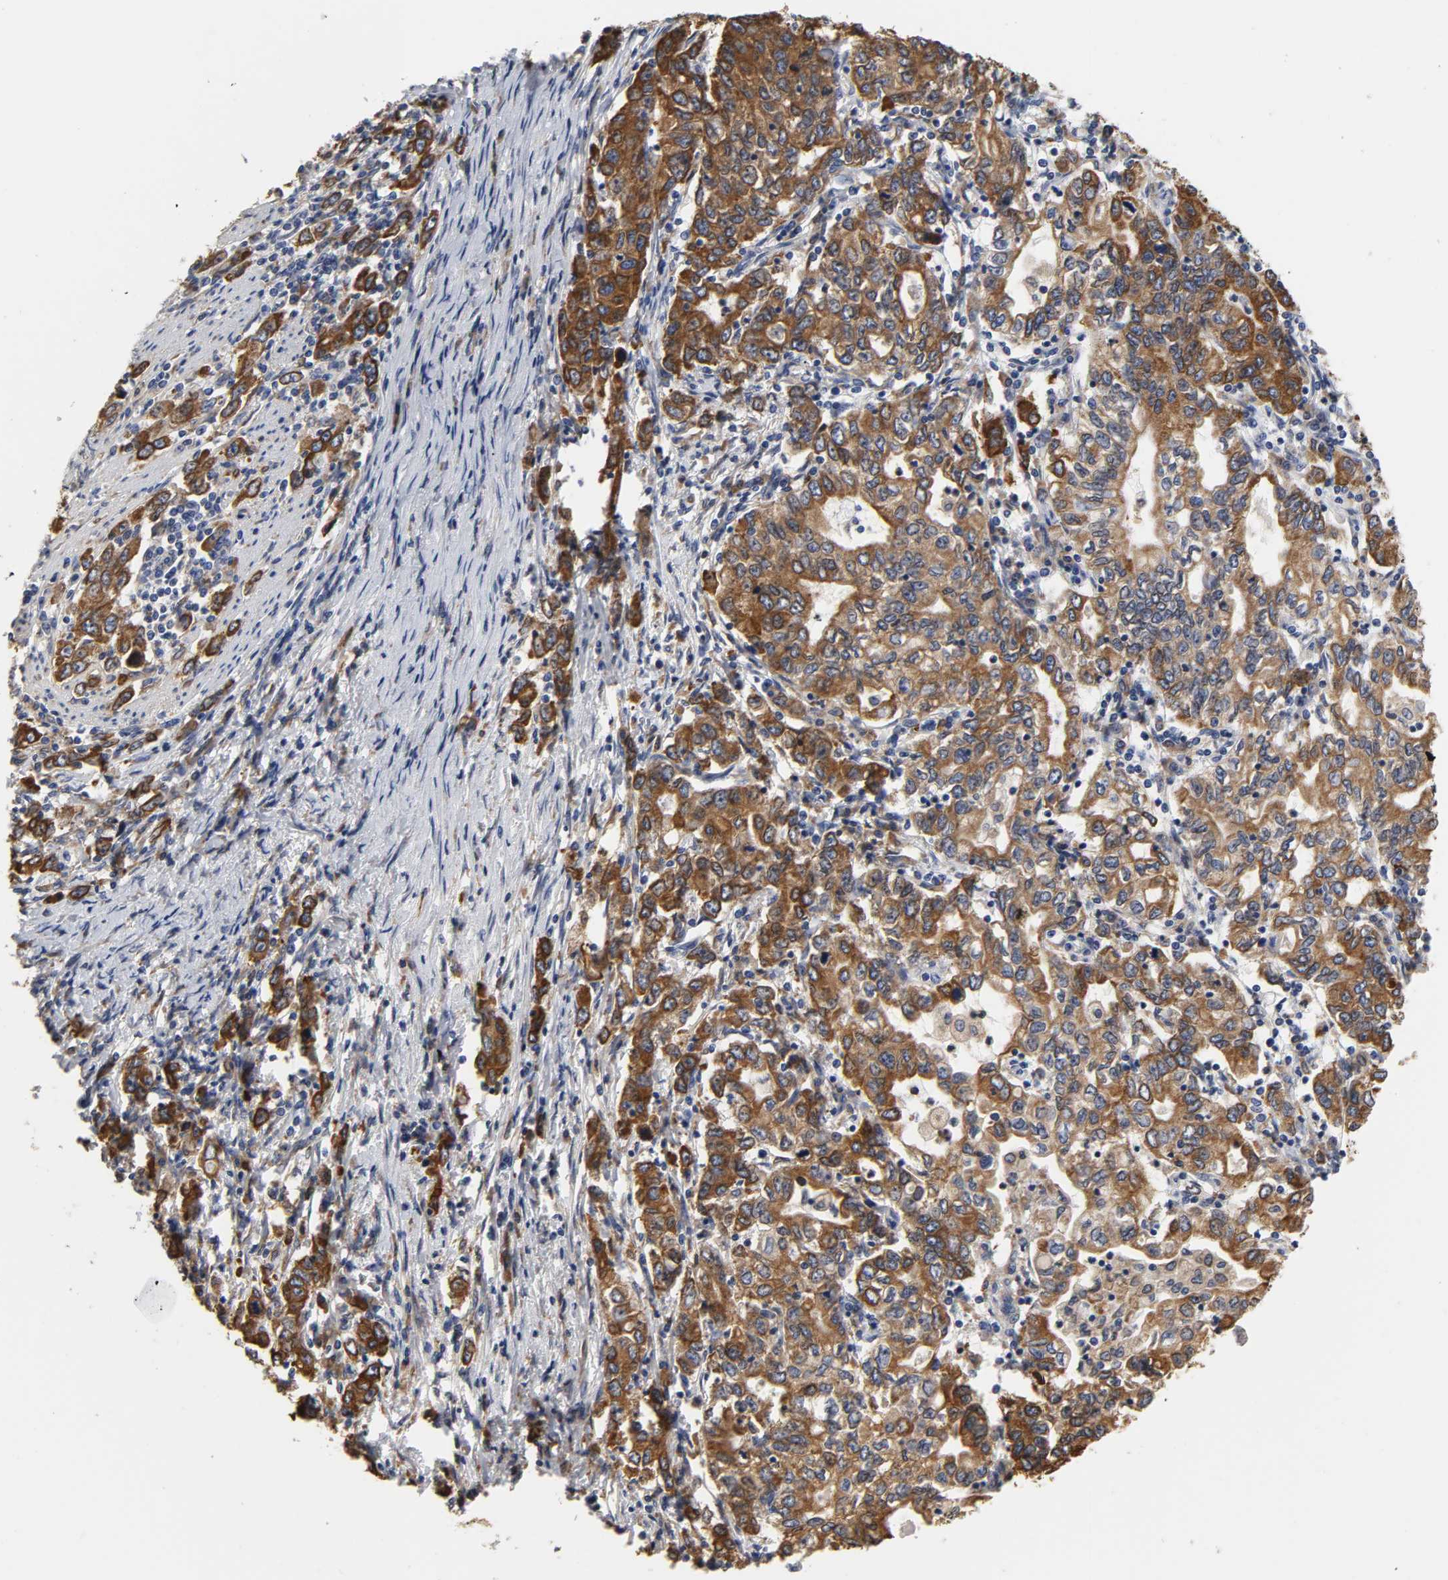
{"staining": {"intensity": "strong", "quantity": ">75%", "location": "cytoplasmic/membranous"}, "tissue": "stomach cancer", "cell_type": "Tumor cells", "image_type": "cancer", "snomed": [{"axis": "morphology", "description": "Adenocarcinoma, NOS"}, {"axis": "topography", "description": "Stomach, lower"}], "caption": "Strong cytoplasmic/membranous positivity is identified in about >75% of tumor cells in adenocarcinoma (stomach).", "gene": "HCK", "patient": {"sex": "female", "age": 72}}